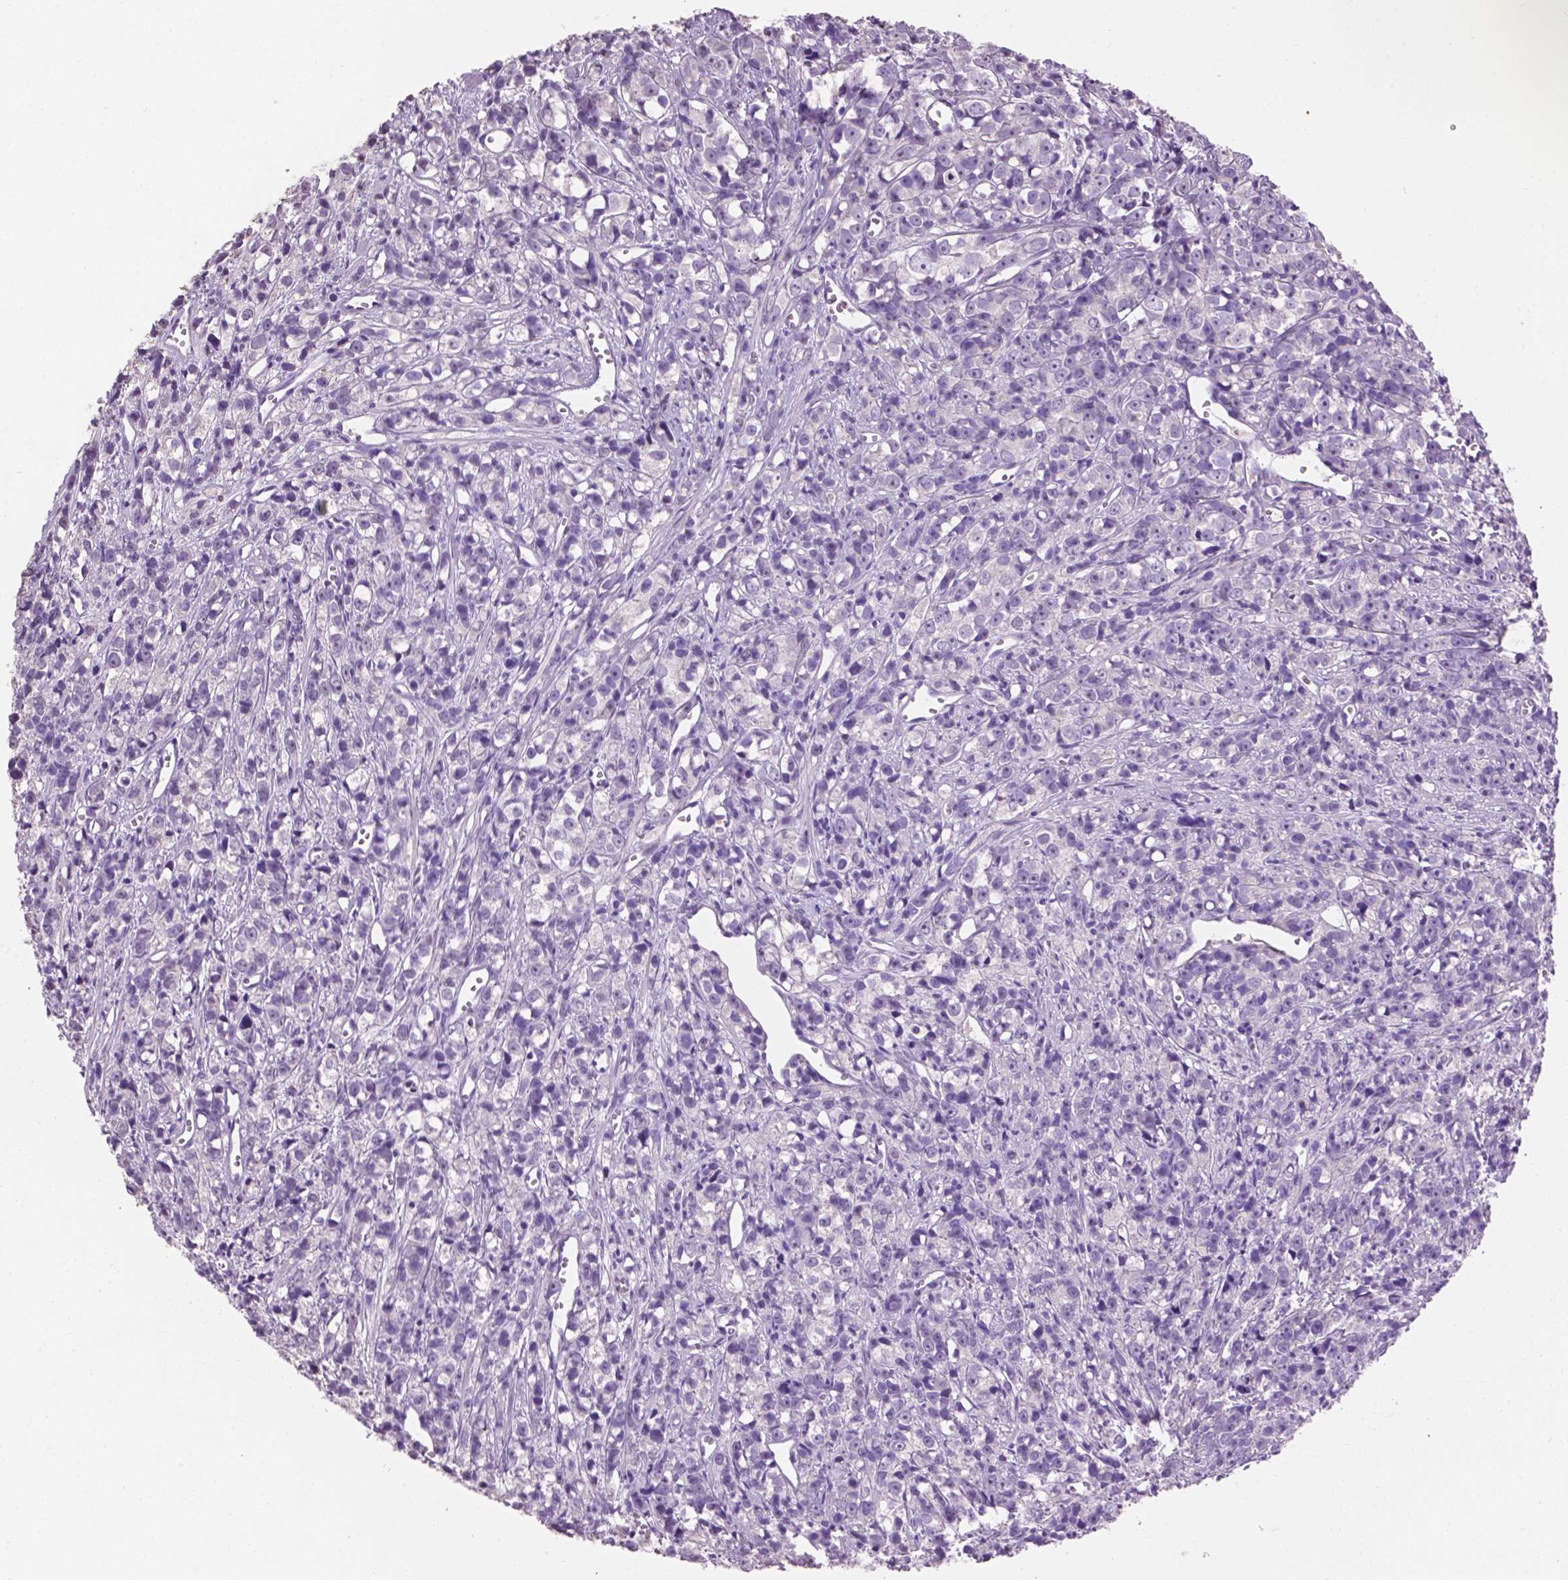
{"staining": {"intensity": "negative", "quantity": "none", "location": "none"}, "tissue": "prostate cancer", "cell_type": "Tumor cells", "image_type": "cancer", "snomed": [{"axis": "morphology", "description": "Adenocarcinoma, High grade"}, {"axis": "topography", "description": "Prostate"}], "caption": "This photomicrograph is of prostate cancer (high-grade adenocarcinoma) stained with IHC to label a protein in brown with the nuclei are counter-stained blue. There is no expression in tumor cells. The staining was performed using DAB (3,3'-diaminobenzidine) to visualize the protein expression in brown, while the nuclei were stained in blue with hematoxylin (Magnification: 20x).", "gene": "CRYBA4", "patient": {"sex": "male", "age": 77}}